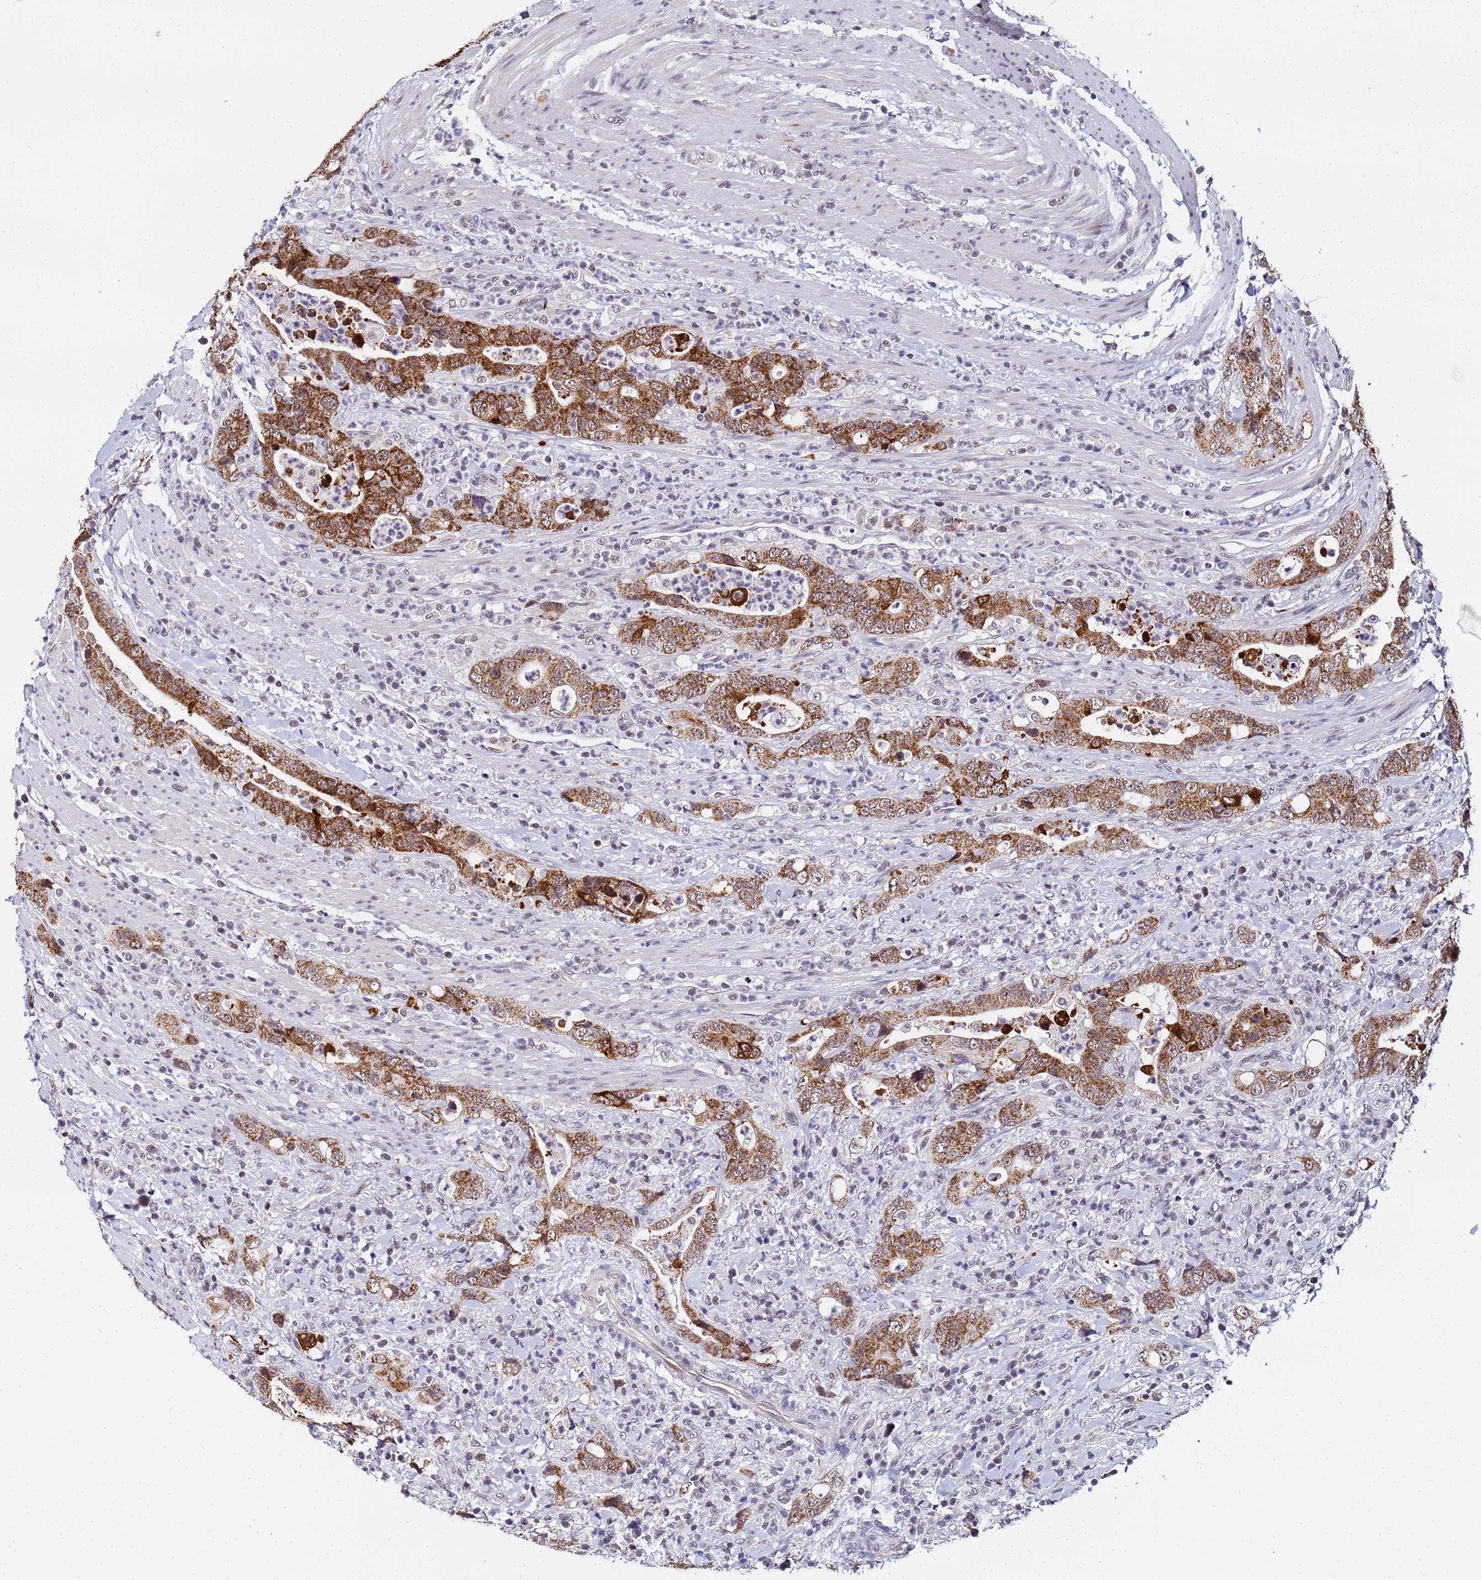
{"staining": {"intensity": "strong", "quantity": ">75%", "location": "cytoplasmic/membranous"}, "tissue": "colorectal cancer", "cell_type": "Tumor cells", "image_type": "cancer", "snomed": [{"axis": "morphology", "description": "Adenocarcinoma, NOS"}, {"axis": "topography", "description": "Colon"}], "caption": "A micrograph showing strong cytoplasmic/membranous staining in about >75% of tumor cells in adenocarcinoma (colorectal), as visualized by brown immunohistochemical staining.", "gene": "CKMT1A", "patient": {"sex": "female", "age": 75}}